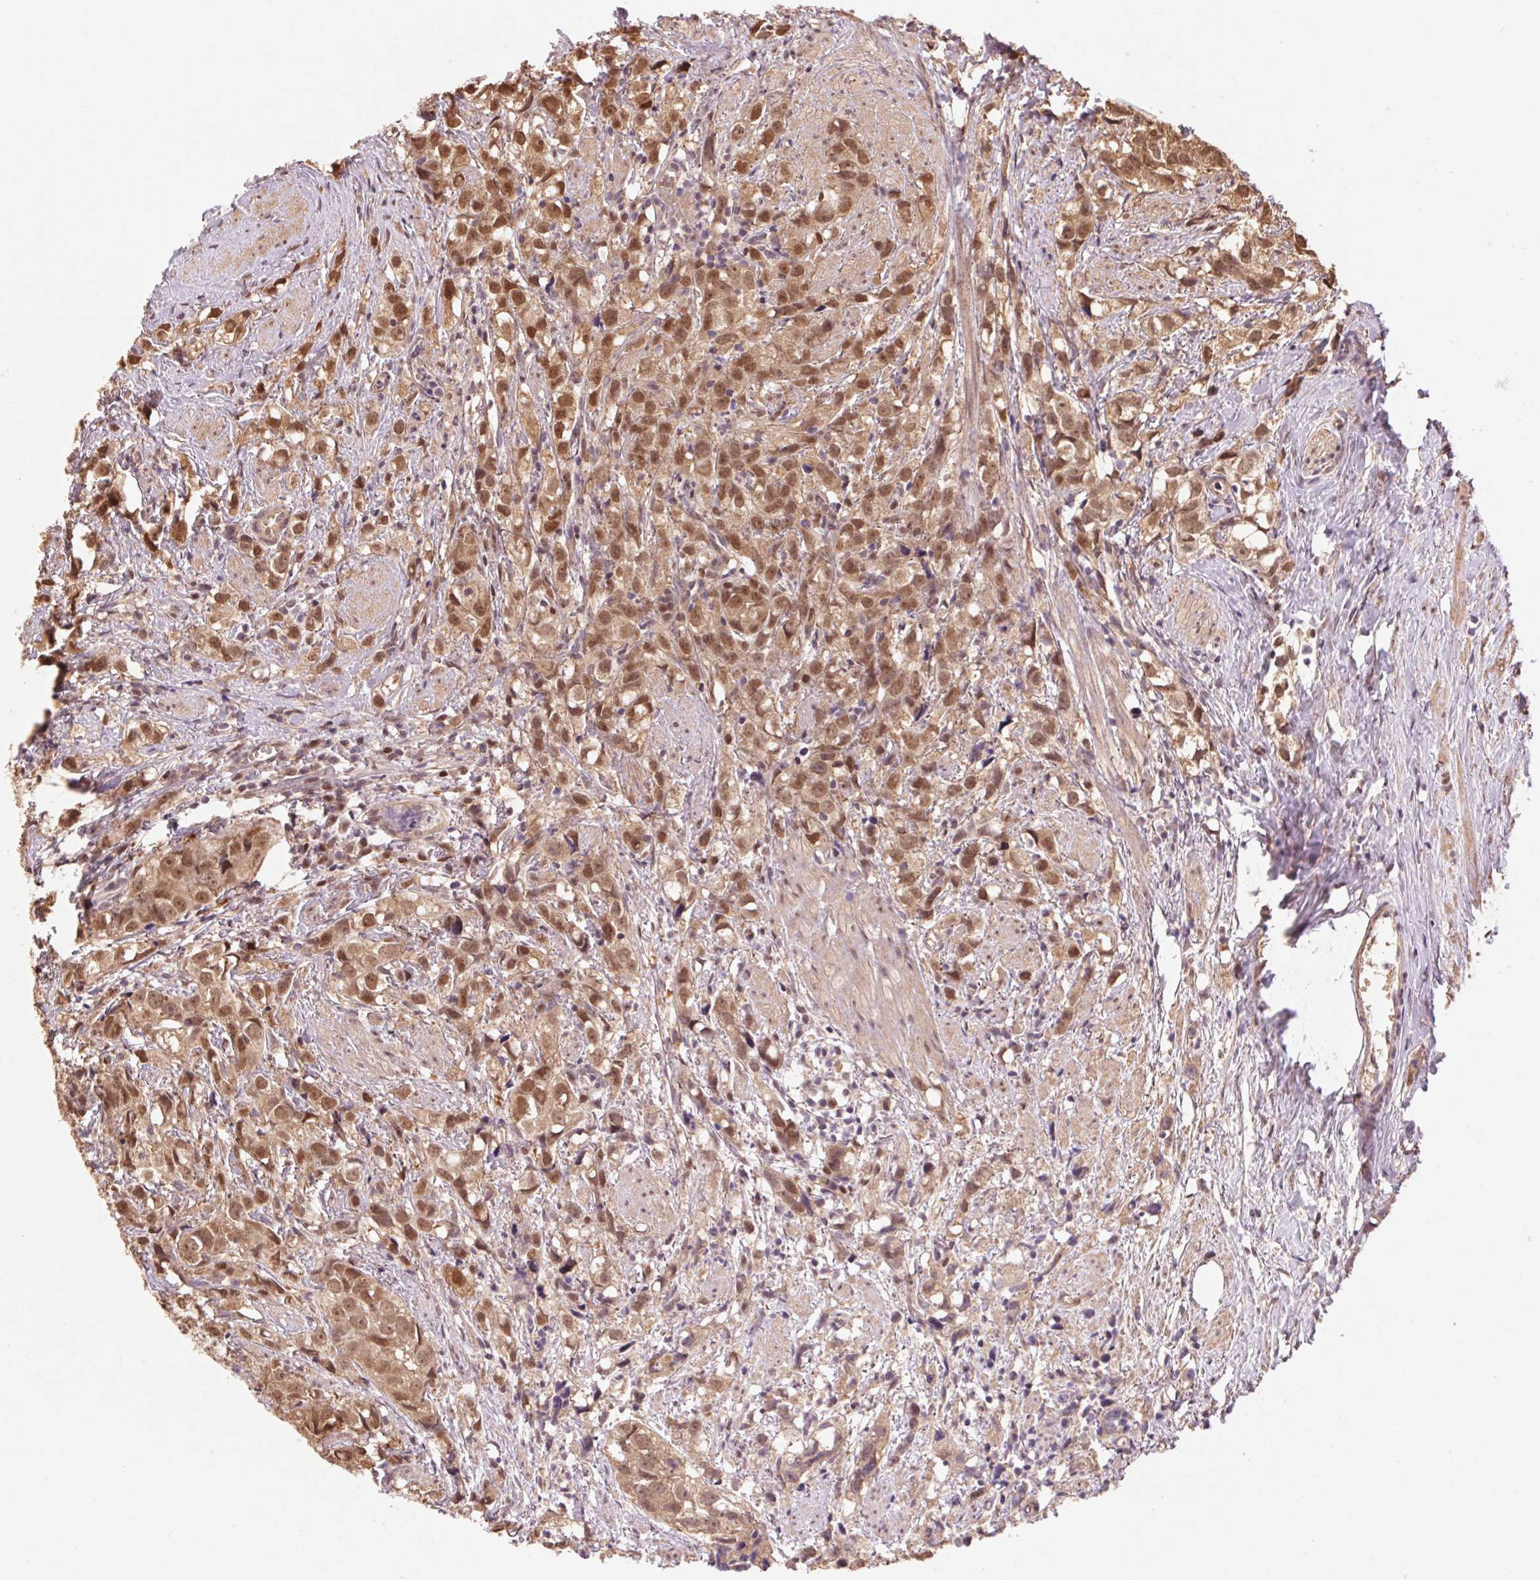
{"staining": {"intensity": "moderate", "quantity": ">75%", "location": "cytoplasmic/membranous,nuclear"}, "tissue": "prostate cancer", "cell_type": "Tumor cells", "image_type": "cancer", "snomed": [{"axis": "morphology", "description": "Adenocarcinoma, High grade"}, {"axis": "topography", "description": "Prostate"}], "caption": "This image shows IHC staining of prostate cancer (high-grade adenocarcinoma), with medium moderate cytoplasmic/membranous and nuclear positivity in approximately >75% of tumor cells.", "gene": "CUTA", "patient": {"sex": "male", "age": 68}}